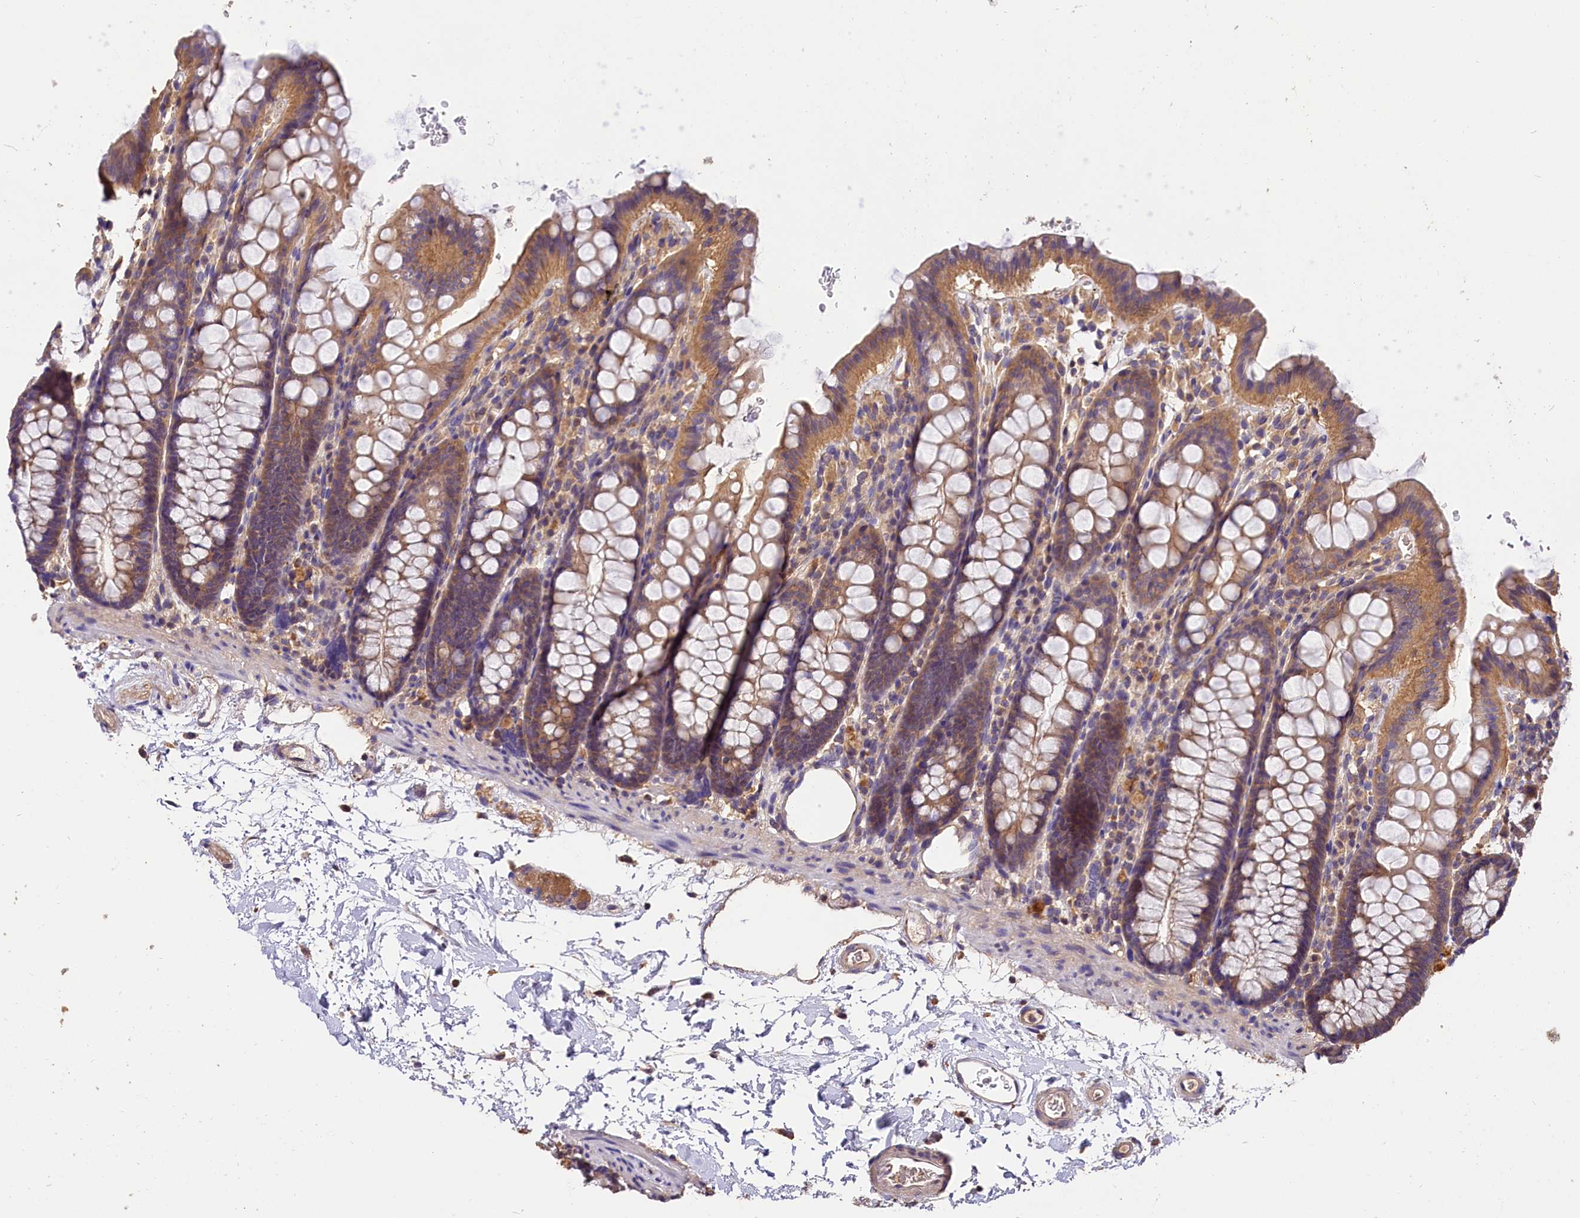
{"staining": {"intensity": "weak", "quantity": ">75%", "location": "cytoplasmic/membranous"}, "tissue": "colon", "cell_type": "Endothelial cells", "image_type": "normal", "snomed": [{"axis": "morphology", "description": "Normal tissue, NOS"}, {"axis": "topography", "description": "Colon"}], "caption": "High-magnification brightfield microscopy of benign colon stained with DAB (3,3'-diaminobenzidine) (brown) and counterstained with hematoxylin (blue). endothelial cells exhibit weak cytoplasmic/membranous expression is present in approximately>75% of cells. The staining was performed using DAB, with brown indicating positive protein expression. Nuclei are stained blue with hematoxylin.", "gene": "OAS3", "patient": {"sex": "male", "age": 75}}